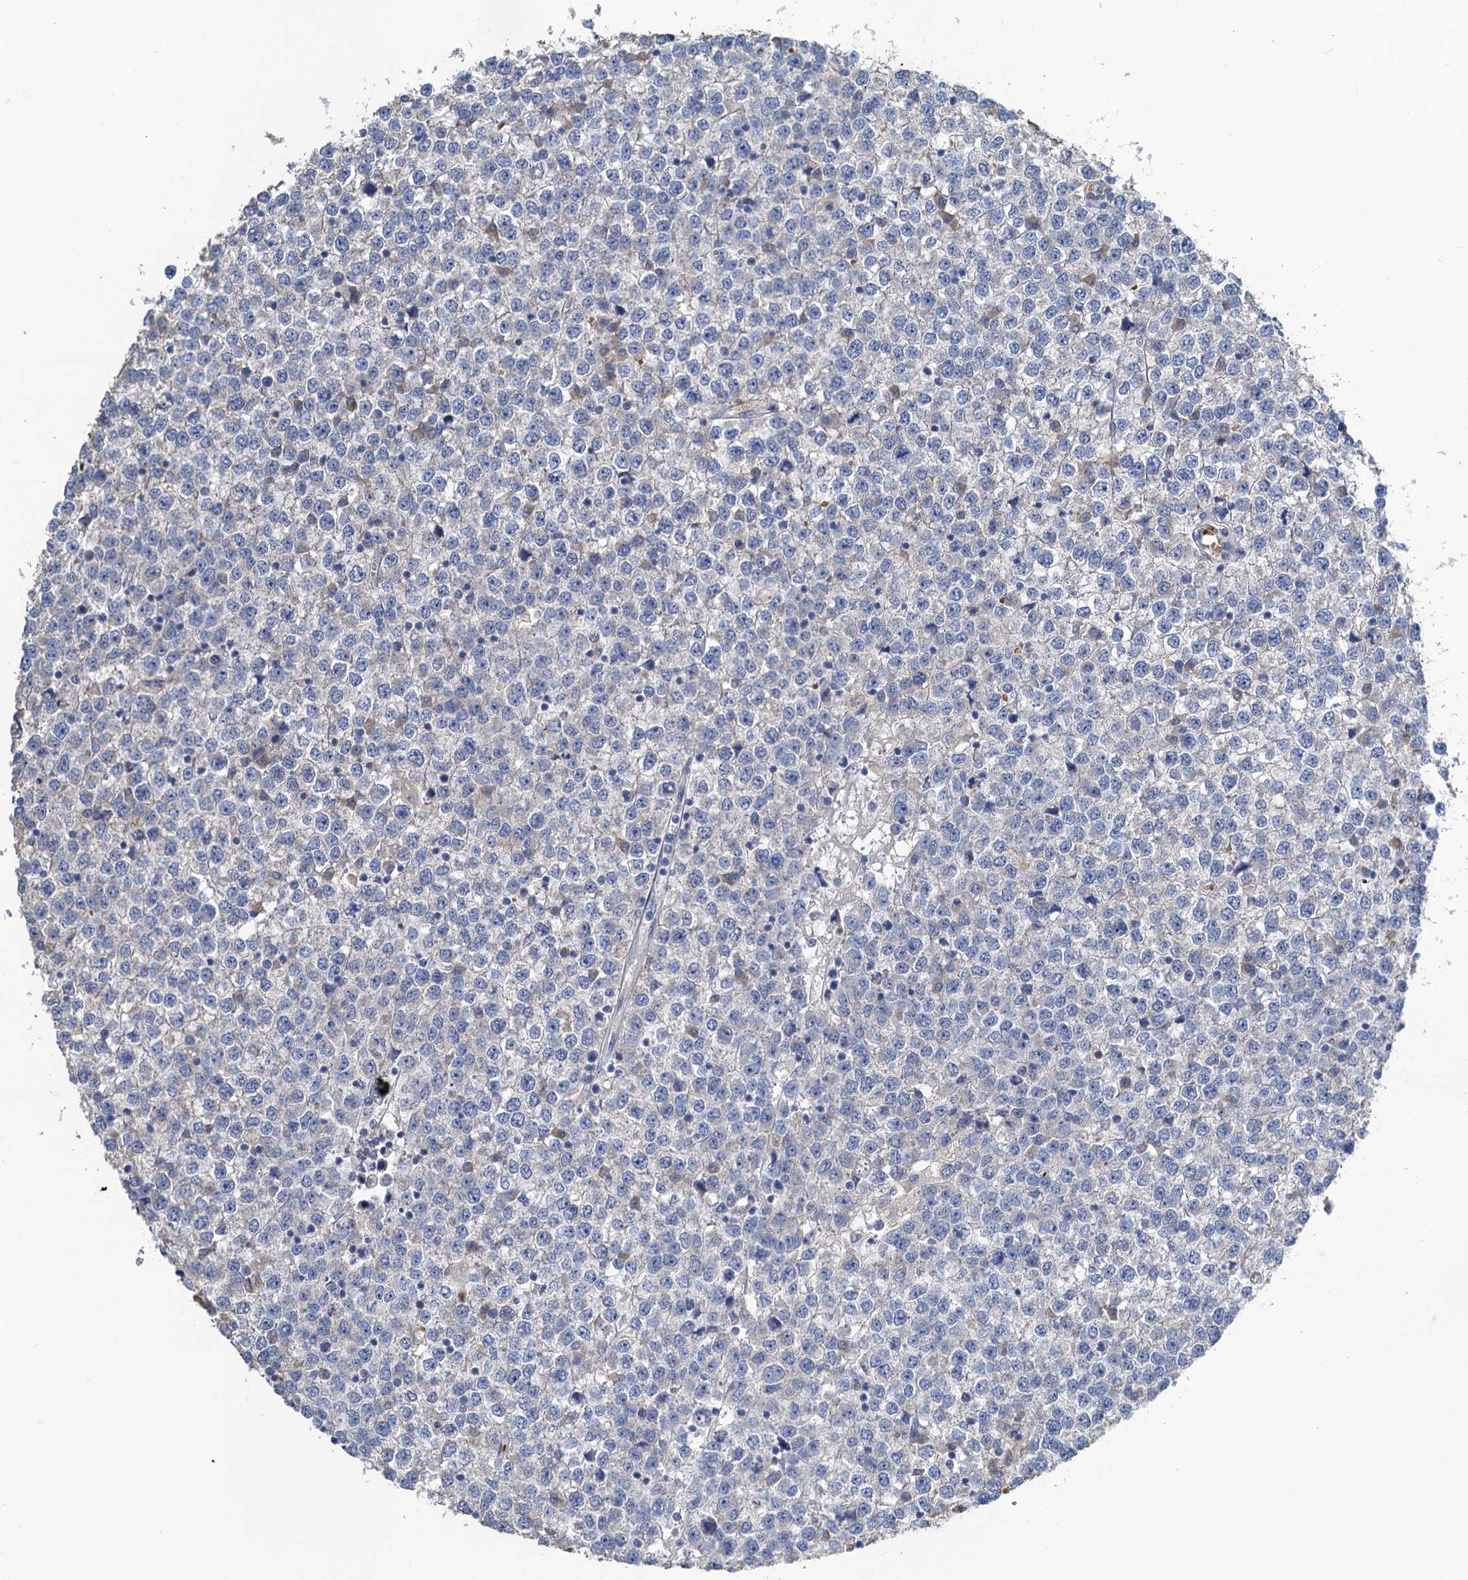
{"staining": {"intensity": "negative", "quantity": "none", "location": "none"}, "tissue": "testis cancer", "cell_type": "Tumor cells", "image_type": "cancer", "snomed": [{"axis": "morphology", "description": "Seminoma, NOS"}, {"axis": "topography", "description": "Testis"}], "caption": "Immunohistochemistry of testis cancer reveals no staining in tumor cells. (DAB immunohistochemistry (IHC), high magnification).", "gene": "SMCO3", "patient": {"sex": "male", "age": 65}}